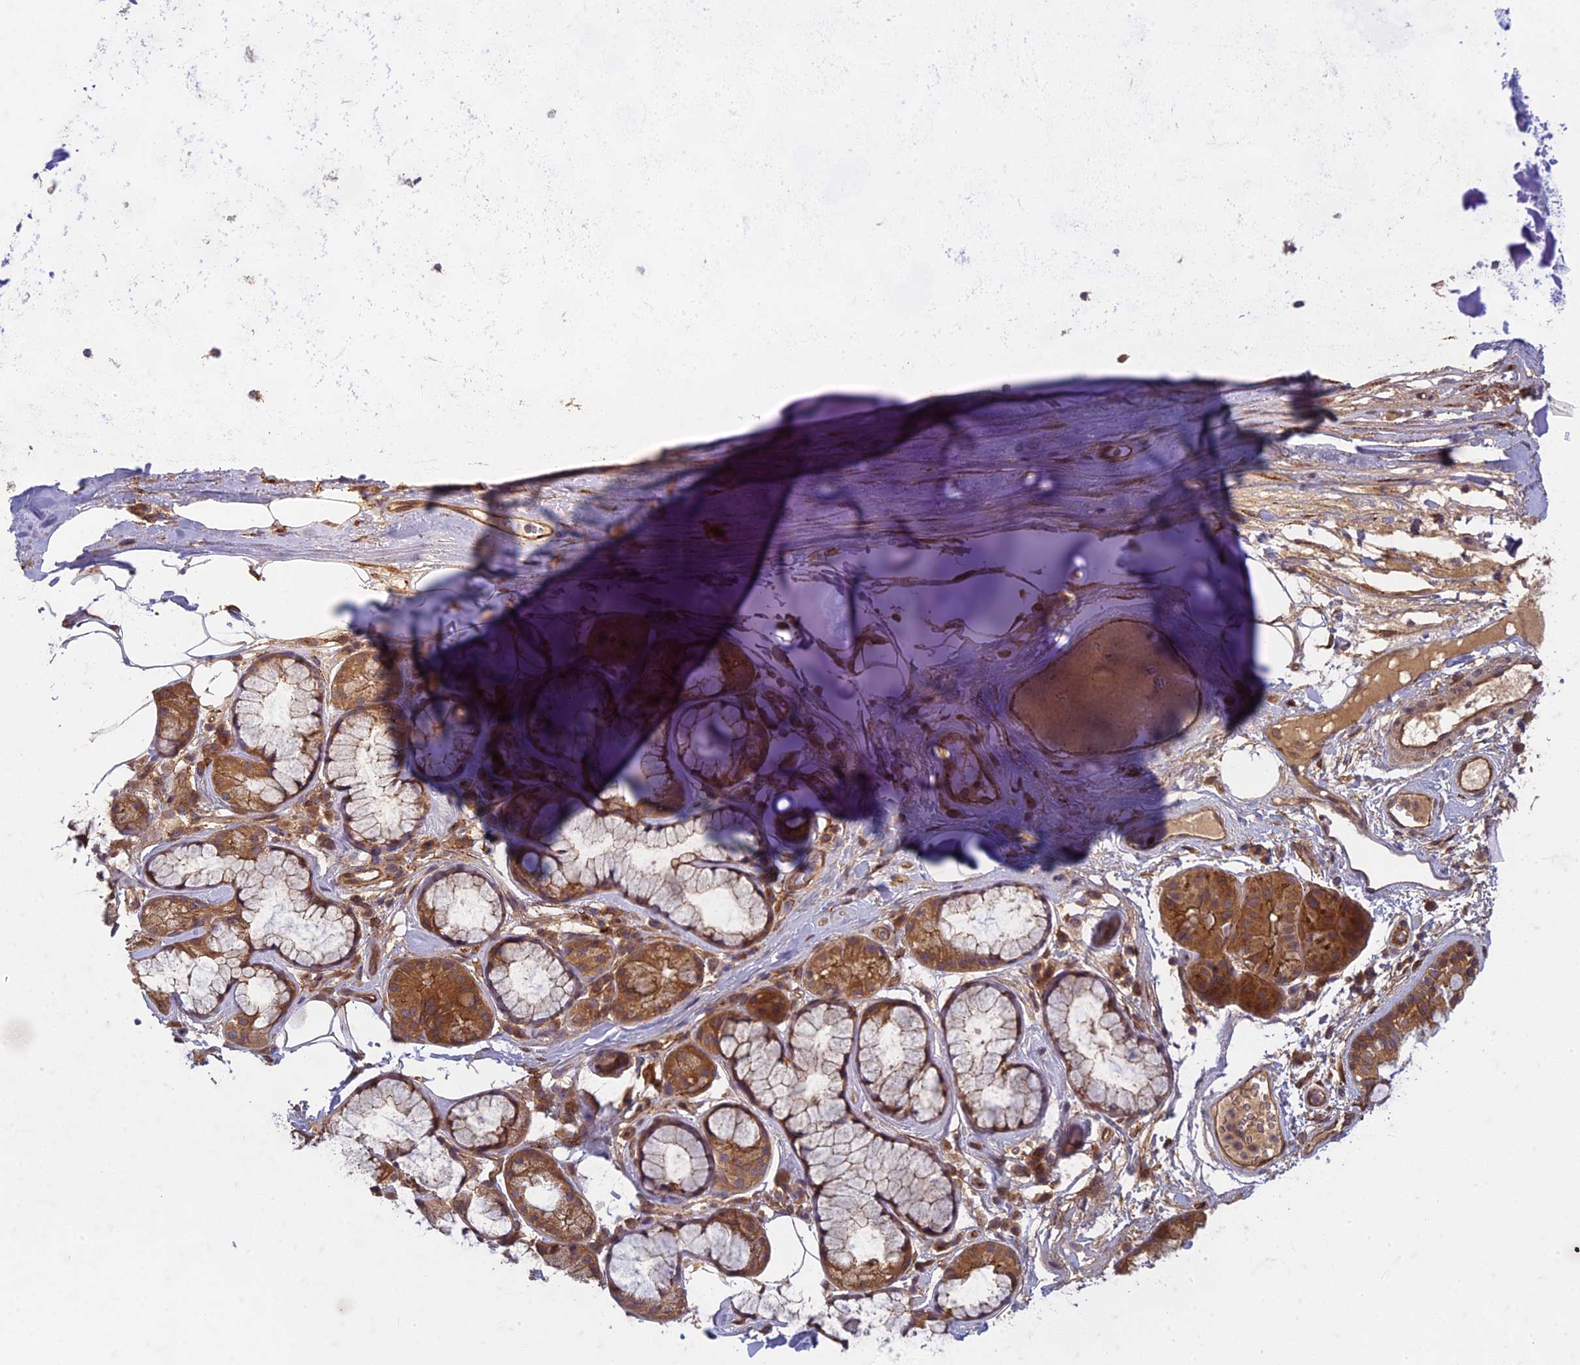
{"staining": {"intensity": "negative", "quantity": "none", "location": "none"}, "tissue": "adipose tissue", "cell_type": "Adipocytes", "image_type": "normal", "snomed": [{"axis": "morphology", "description": "Normal tissue, NOS"}, {"axis": "topography", "description": "Cartilage tissue"}], "caption": "The histopathology image demonstrates no staining of adipocytes in normal adipose tissue. (IHC, brightfield microscopy, high magnification).", "gene": "TCF25", "patient": {"sex": "female", "age": 63}}